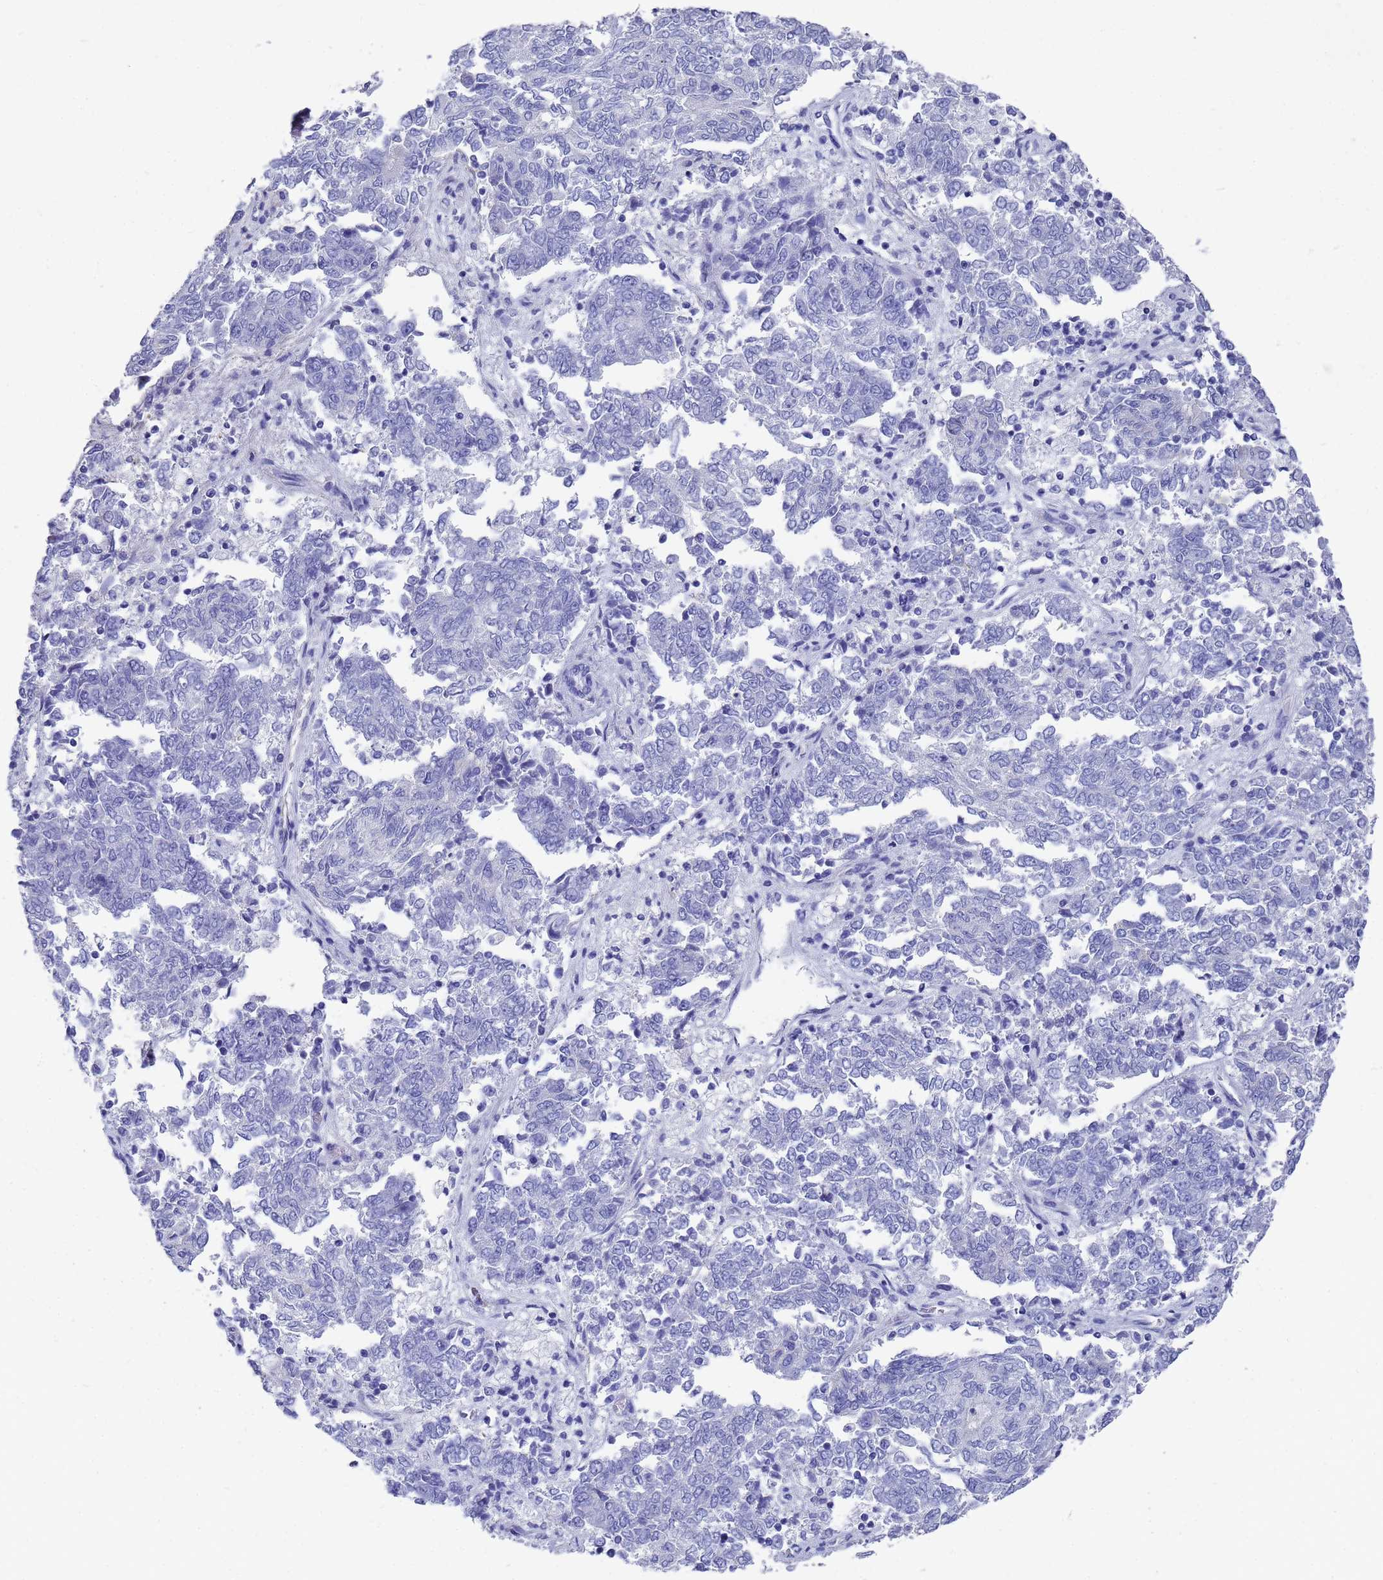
{"staining": {"intensity": "negative", "quantity": "none", "location": "none"}, "tissue": "endometrial cancer", "cell_type": "Tumor cells", "image_type": "cancer", "snomed": [{"axis": "morphology", "description": "Adenocarcinoma, NOS"}, {"axis": "topography", "description": "Endometrium"}], "caption": "DAB (3,3'-diaminobenzidine) immunohistochemical staining of human endometrial adenocarcinoma displays no significant expression in tumor cells.", "gene": "TUBB1", "patient": {"sex": "female", "age": 80}}